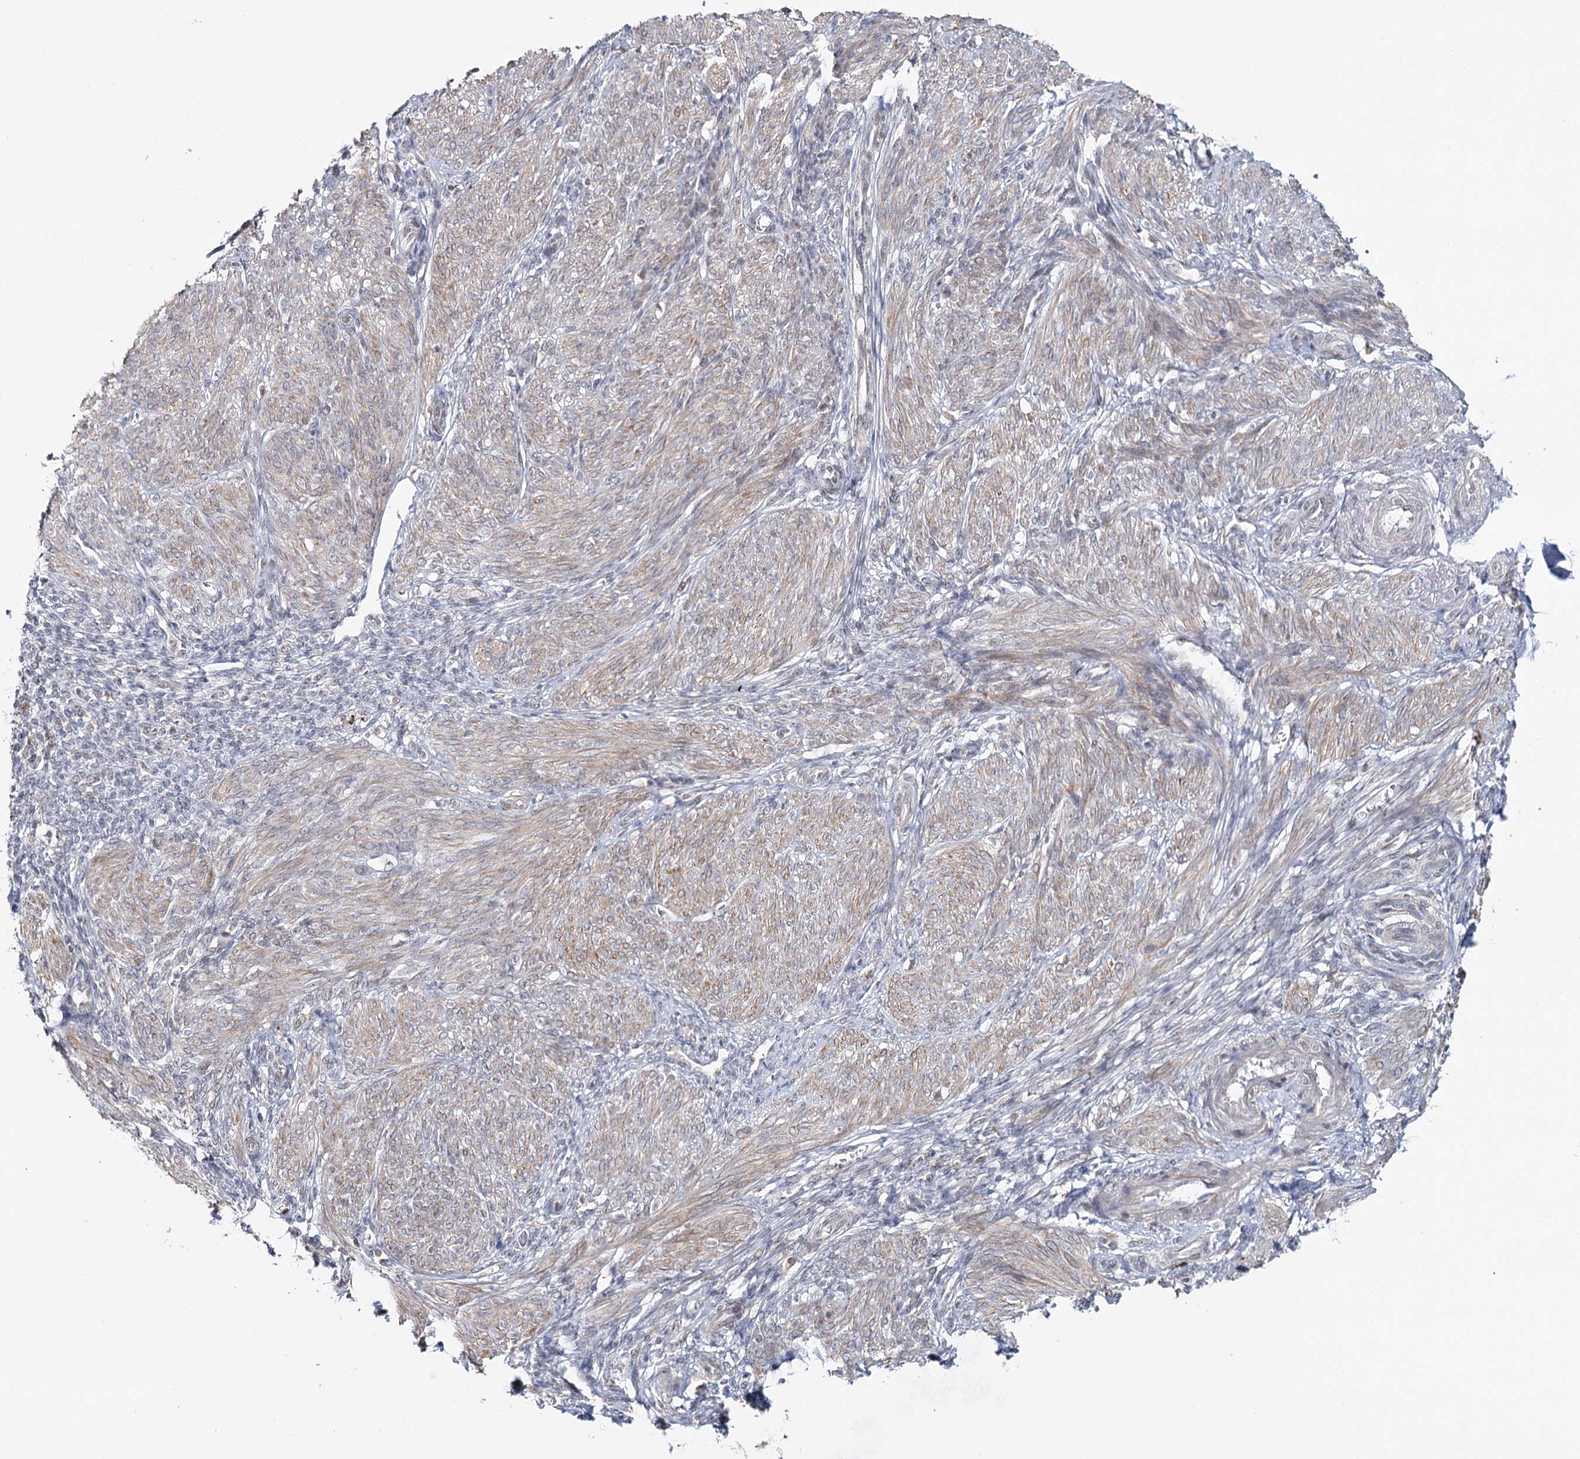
{"staining": {"intensity": "moderate", "quantity": "25%-75%", "location": "cytoplasmic/membranous"}, "tissue": "smooth muscle", "cell_type": "Smooth muscle cells", "image_type": "normal", "snomed": [{"axis": "morphology", "description": "Normal tissue, NOS"}, {"axis": "topography", "description": "Smooth muscle"}], "caption": "An IHC histopathology image of normal tissue is shown. Protein staining in brown labels moderate cytoplasmic/membranous positivity in smooth muscle within smooth muscle cells. (DAB = brown stain, brightfield microscopy at high magnification).", "gene": "ZC3H8", "patient": {"sex": "female", "age": 39}}